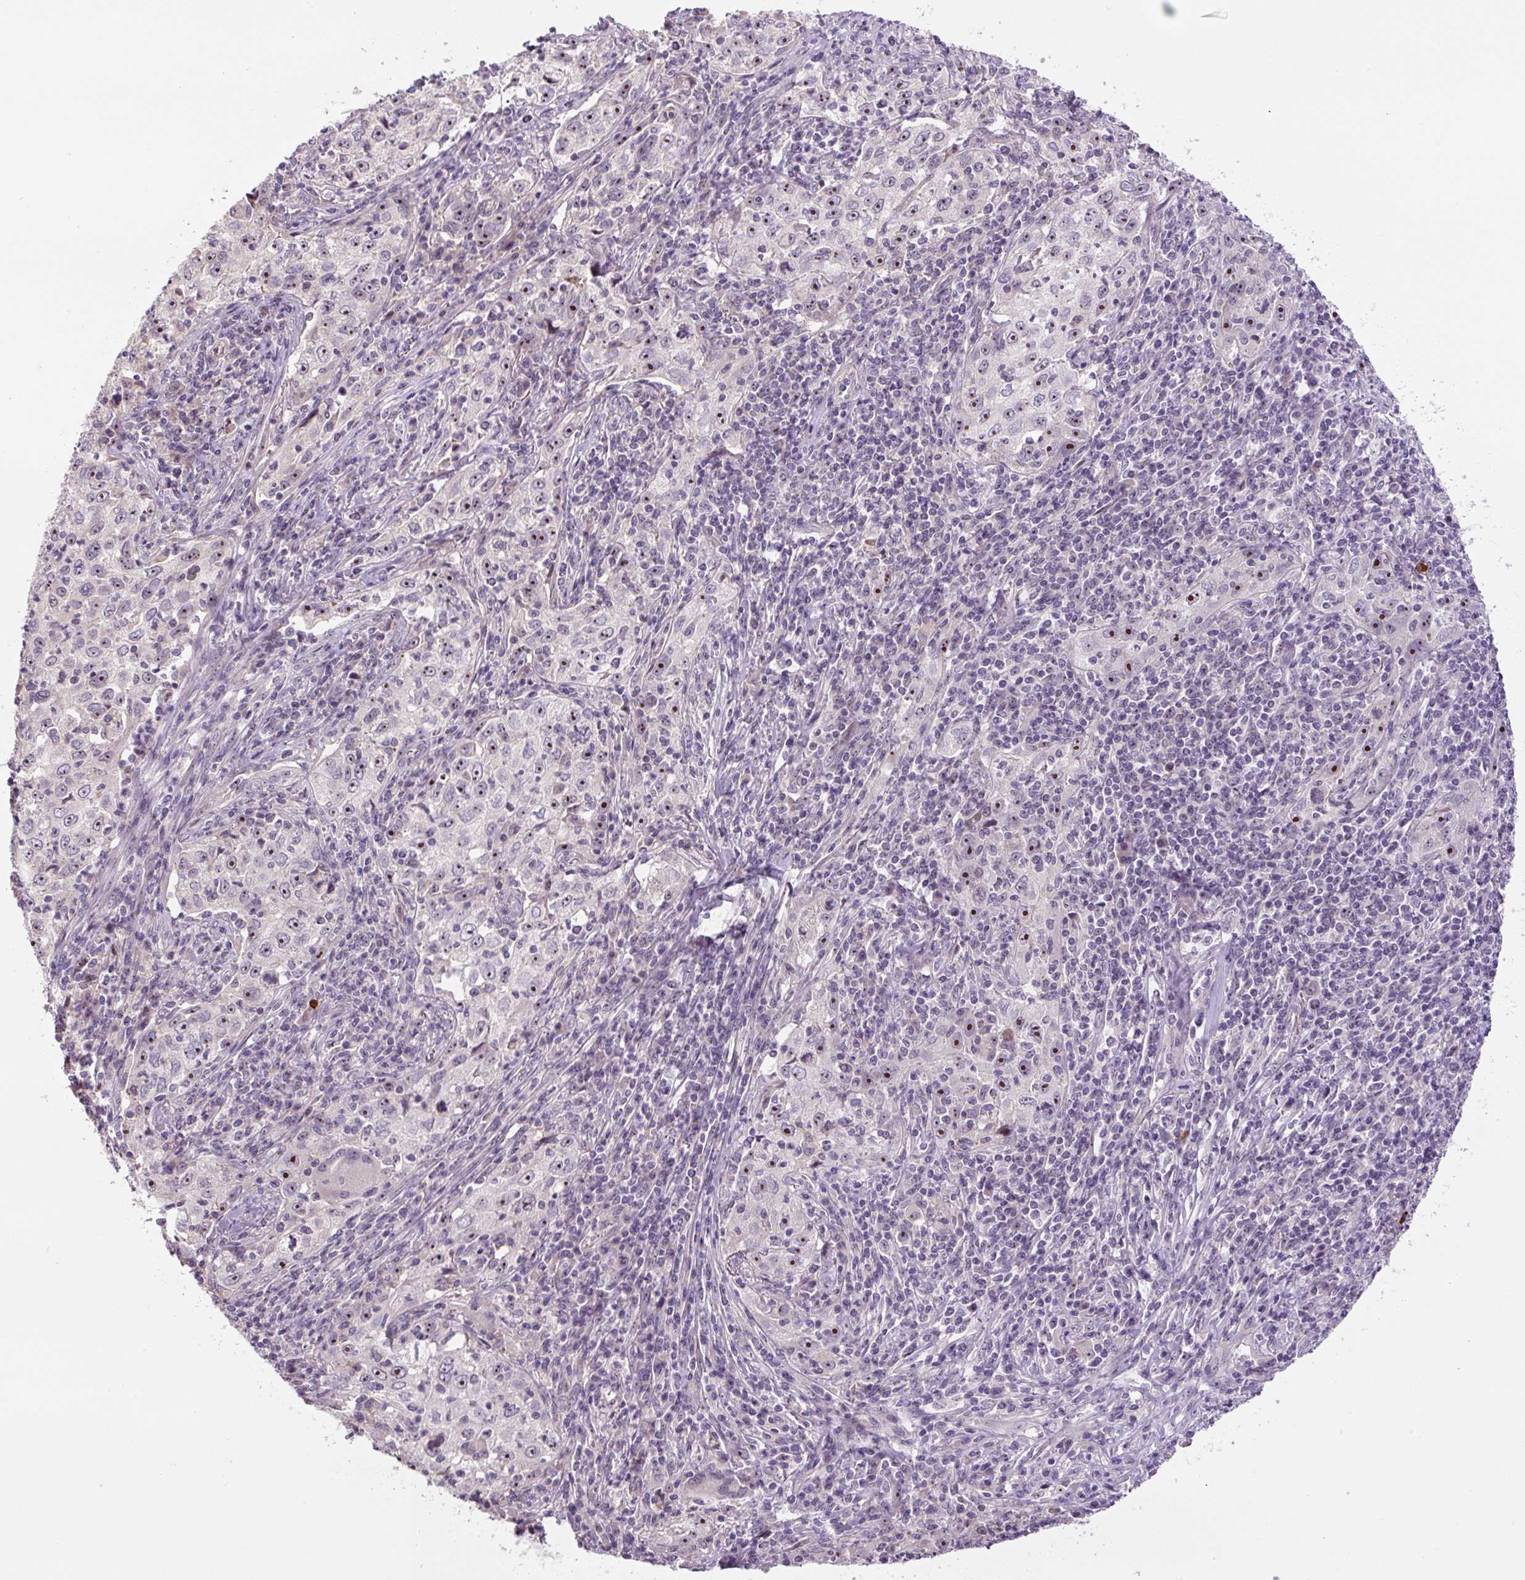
{"staining": {"intensity": "moderate", "quantity": "<25%", "location": "nuclear"}, "tissue": "lung cancer", "cell_type": "Tumor cells", "image_type": "cancer", "snomed": [{"axis": "morphology", "description": "Squamous cell carcinoma, NOS"}, {"axis": "topography", "description": "Lung"}], "caption": "Immunohistochemical staining of lung squamous cell carcinoma reveals moderate nuclear protein positivity in about <25% of tumor cells.", "gene": "TMEM151B", "patient": {"sex": "male", "age": 71}}